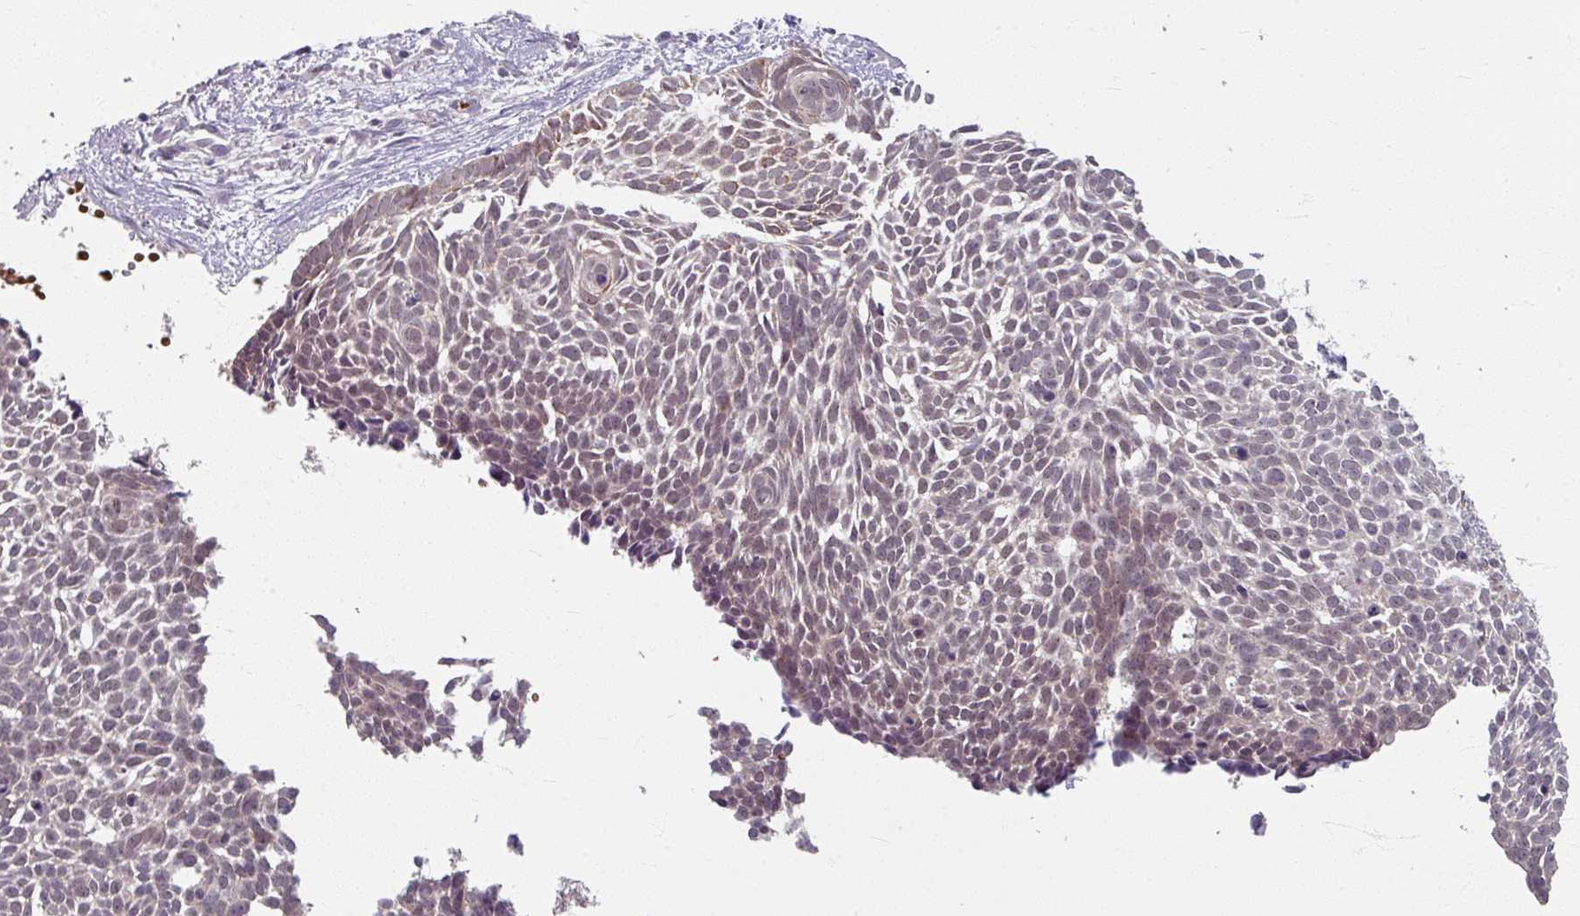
{"staining": {"intensity": "weak", "quantity": "25%-75%", "location": "nuclear"}, "tissue": "skin cancer", "cell_type": "Tumor cells", "image_type": "cancer", "snomed": [{"axis": "morphology", "description": "Basal cell carcinoma"}, {"axis": "topography", "description": "Skin"}], "caption": "Skin cancer stained with DAB (3,3'-diaminobenzidine) immunohistochemistry (IHC) reveals low levels of weak nuclear staining in about 25%-75% of tumor cells.", "gene": "KMT5C", "patient": {"sex": "male", "age": 61}}